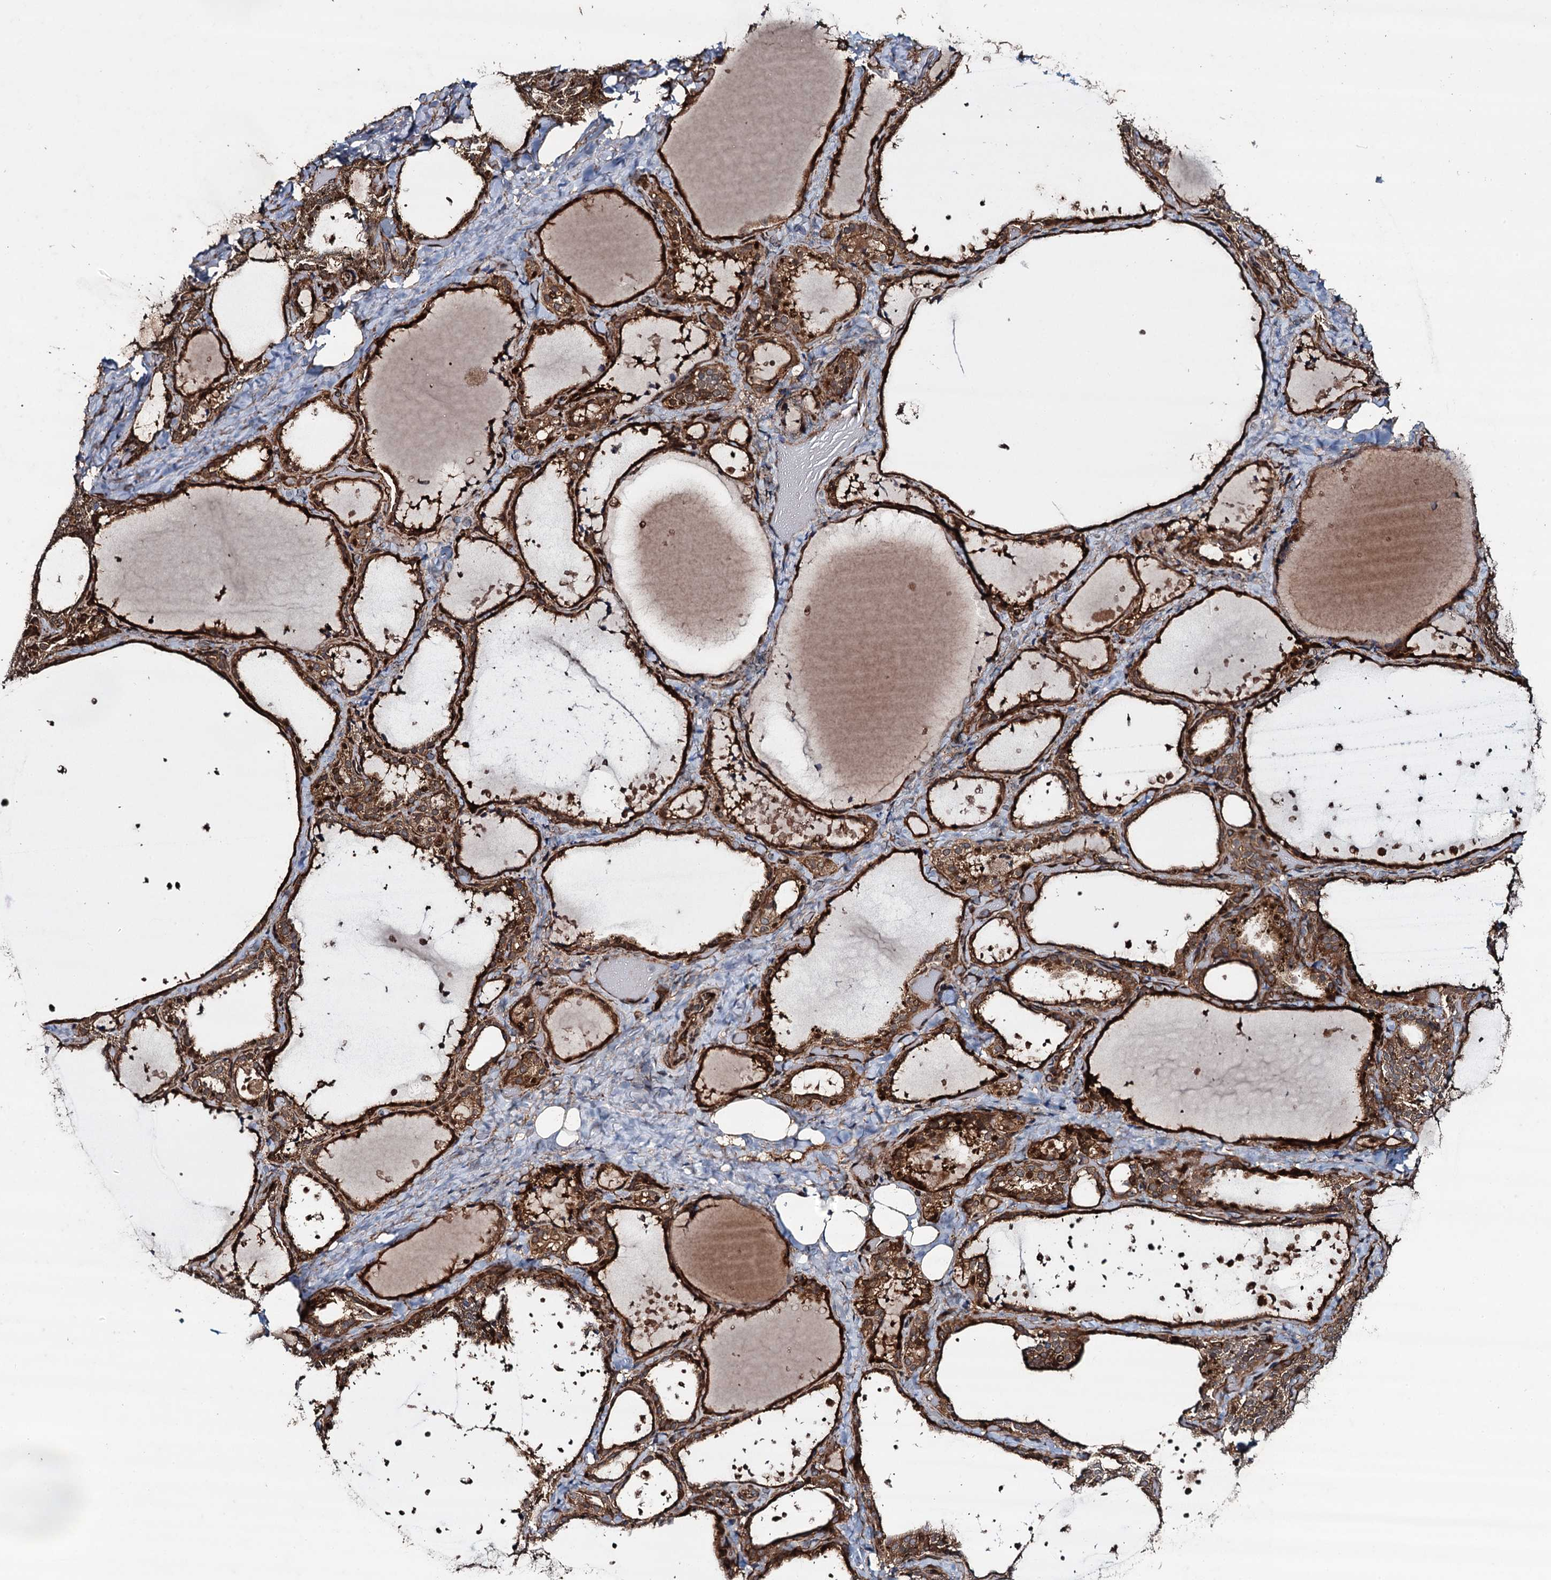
{"staining": {"intensity": "strong", "quantity": ">75%", "location": "cytoplasmic/membranous,nuclear"}, "tissue": "thyroid gland", "cell_type": "Glandular cells", "image_type": "normal", "snomed": [{"axis": "morphology", "description": "Normal tissue, NOS"}, {"axis": "topography", "description": "Thyroid gland"}], "caption": "DAB immunohistochemical staining of unremarkable human thyroid gland reveals strong cytoplasmic/membranous,nuclear protein expression in about >75% of glandular cells.", "gene": "RHOBTB1", "patient": {"sex": "female", "age": 44}}